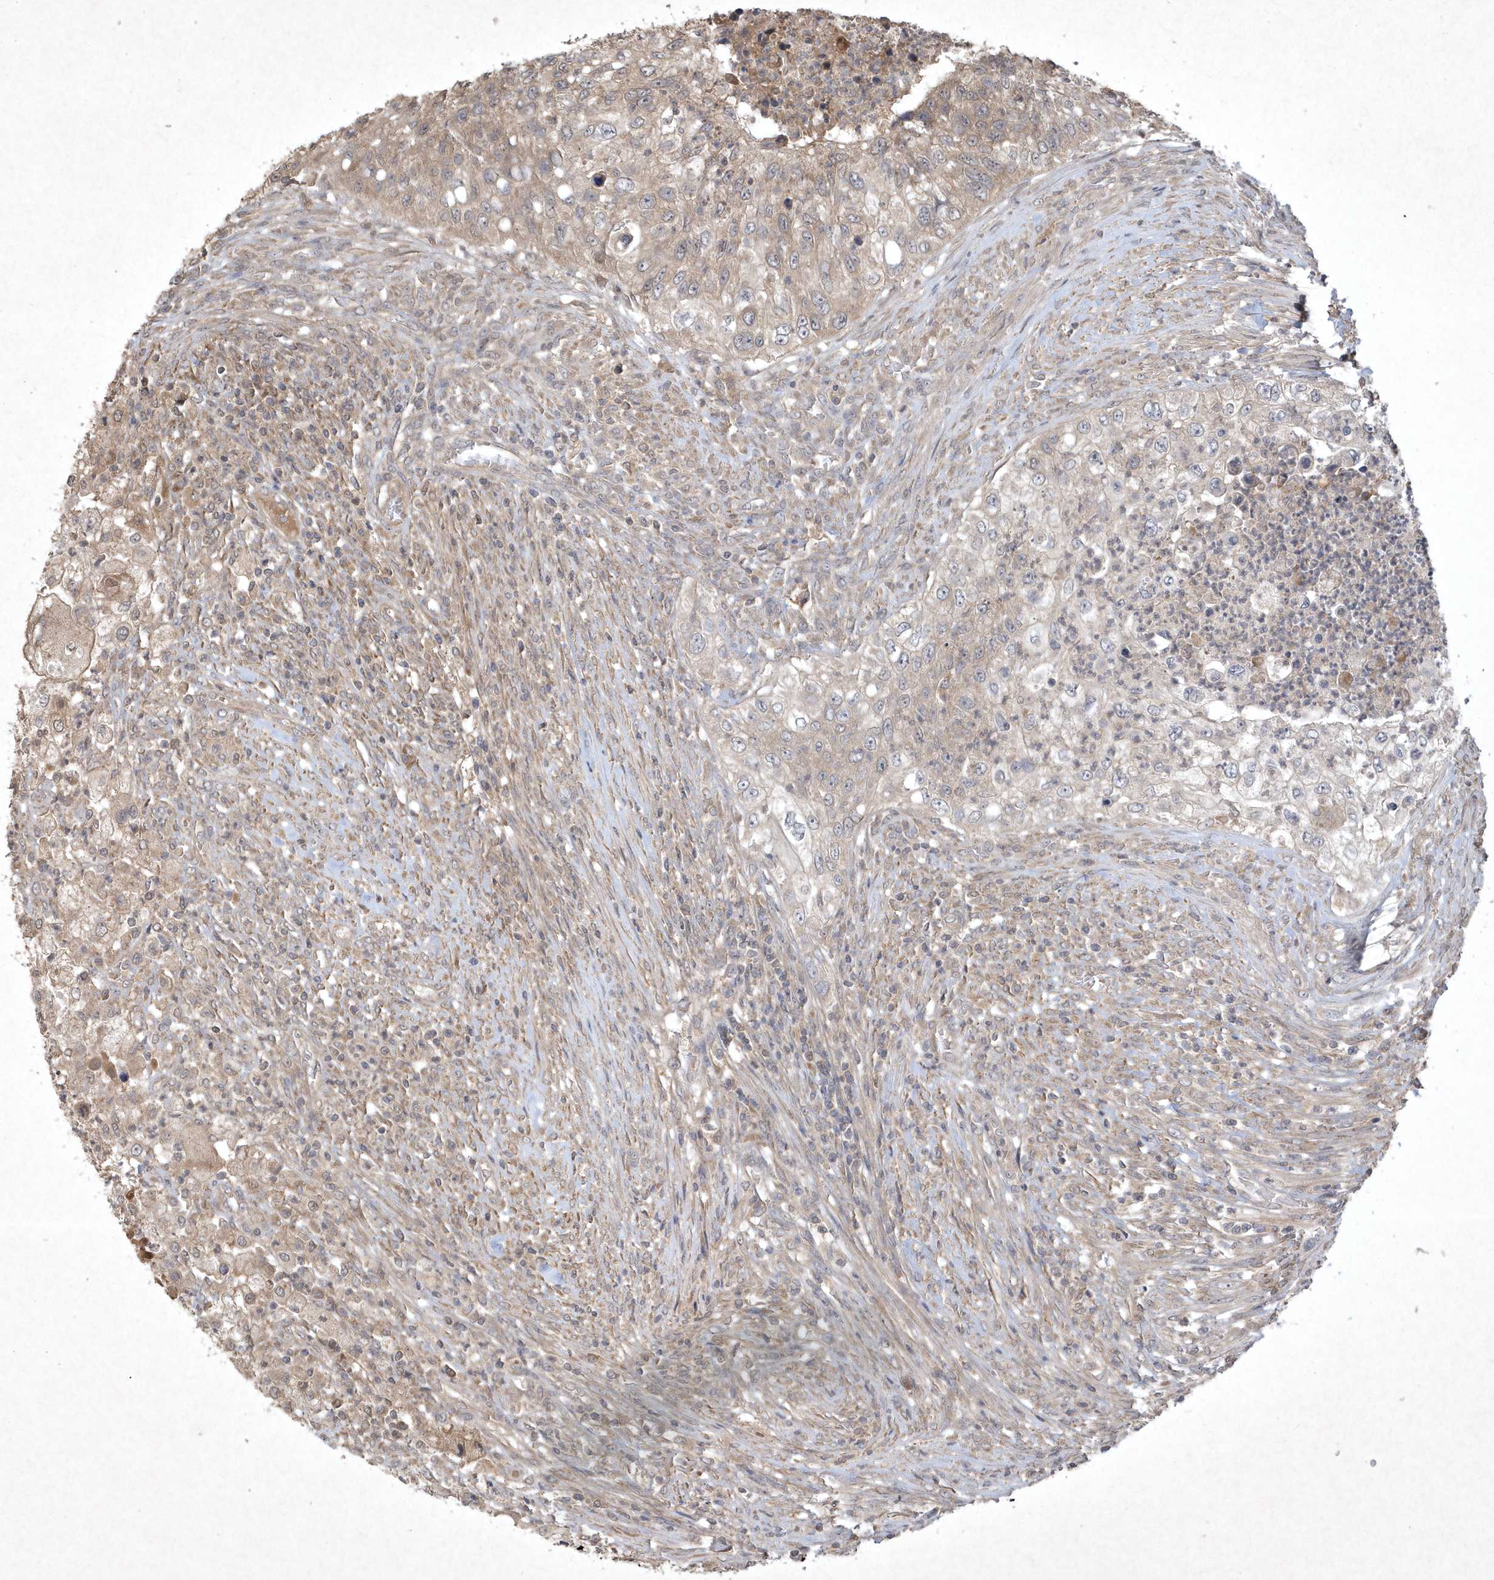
{"staining": {"intensity": "weak", "quantity": "<25%", "location": "cytoplasmic/membranous"}, "tissue": "urothelial cancer", "cell_type": "Tumor cells", "image_type": "cancer", "snomed": [{"axis": "morphology", "description": "Urothelial carcinoma, High grade"}, {"axis": "topography", "description": "Urinary bladder"}], "caption": "An immunohistochemistry micrograph of urothelial carcinoma (high-grade) is shown. There is no staining in tumor cells of urothelial carcinoma (high-grade).", "gene": "AKR7A2", "patient": {"sex": "female", "age": 60}}